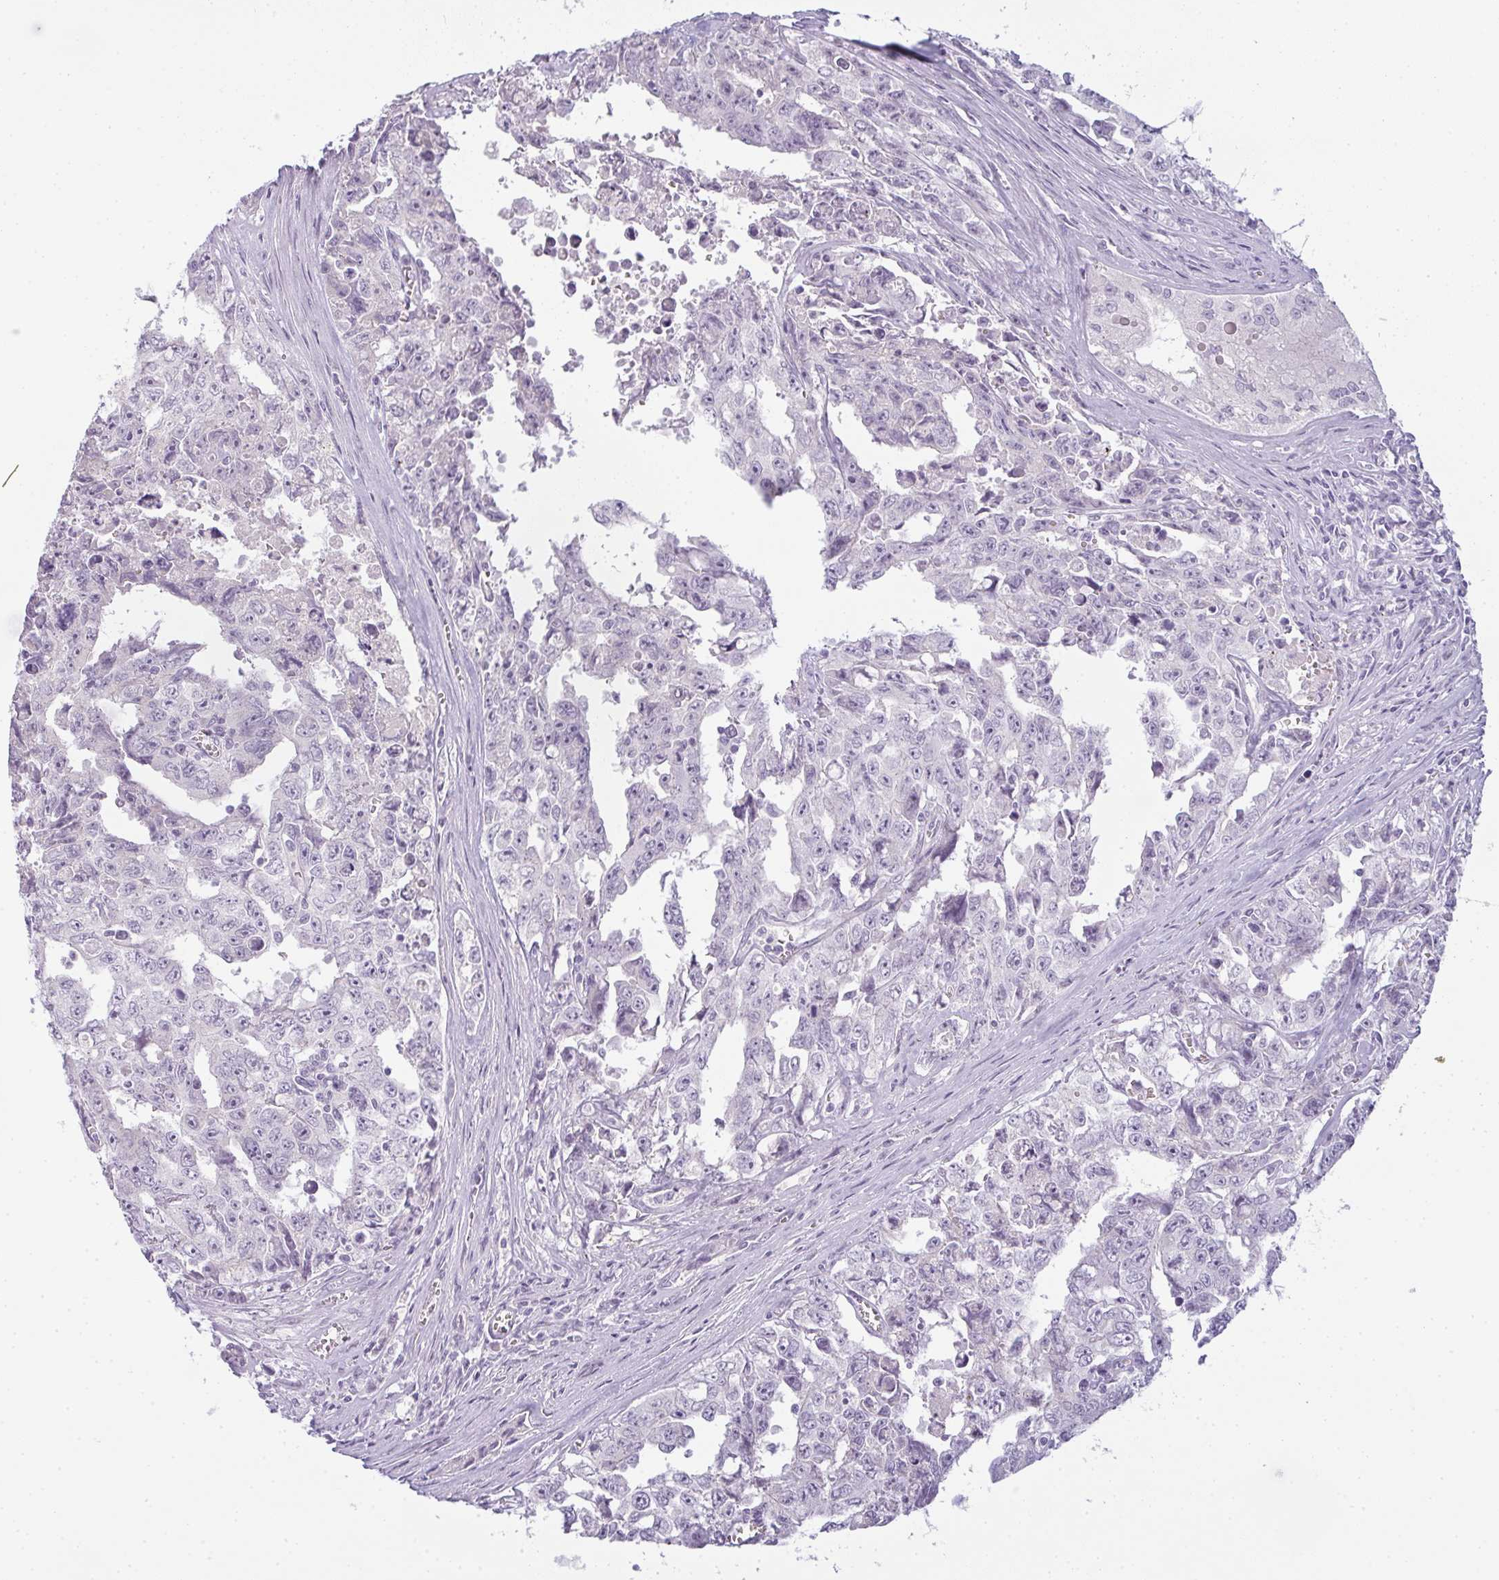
{"staining": {"intensity": "negative", "quantity": "none", "location": "none"}, "tissue": "testis cancer", "cell_type": "Tumor cells", "image_type": "cancer", "snomed": [{"axis": "morphology", "description": "Carcinoma, Embryonal, NOS"}, {"axis": "topography", "description": "Testis"}], "caption": "The IHC photomicrograph has no significant positivity in tumor cells of embryonal carcinoma (testis) tissue. (Immunohistochemistry, brightfield microscopy, high magnification).", "gene": "SIRPB2", "patient": {"sex": "male", "age": 24}}